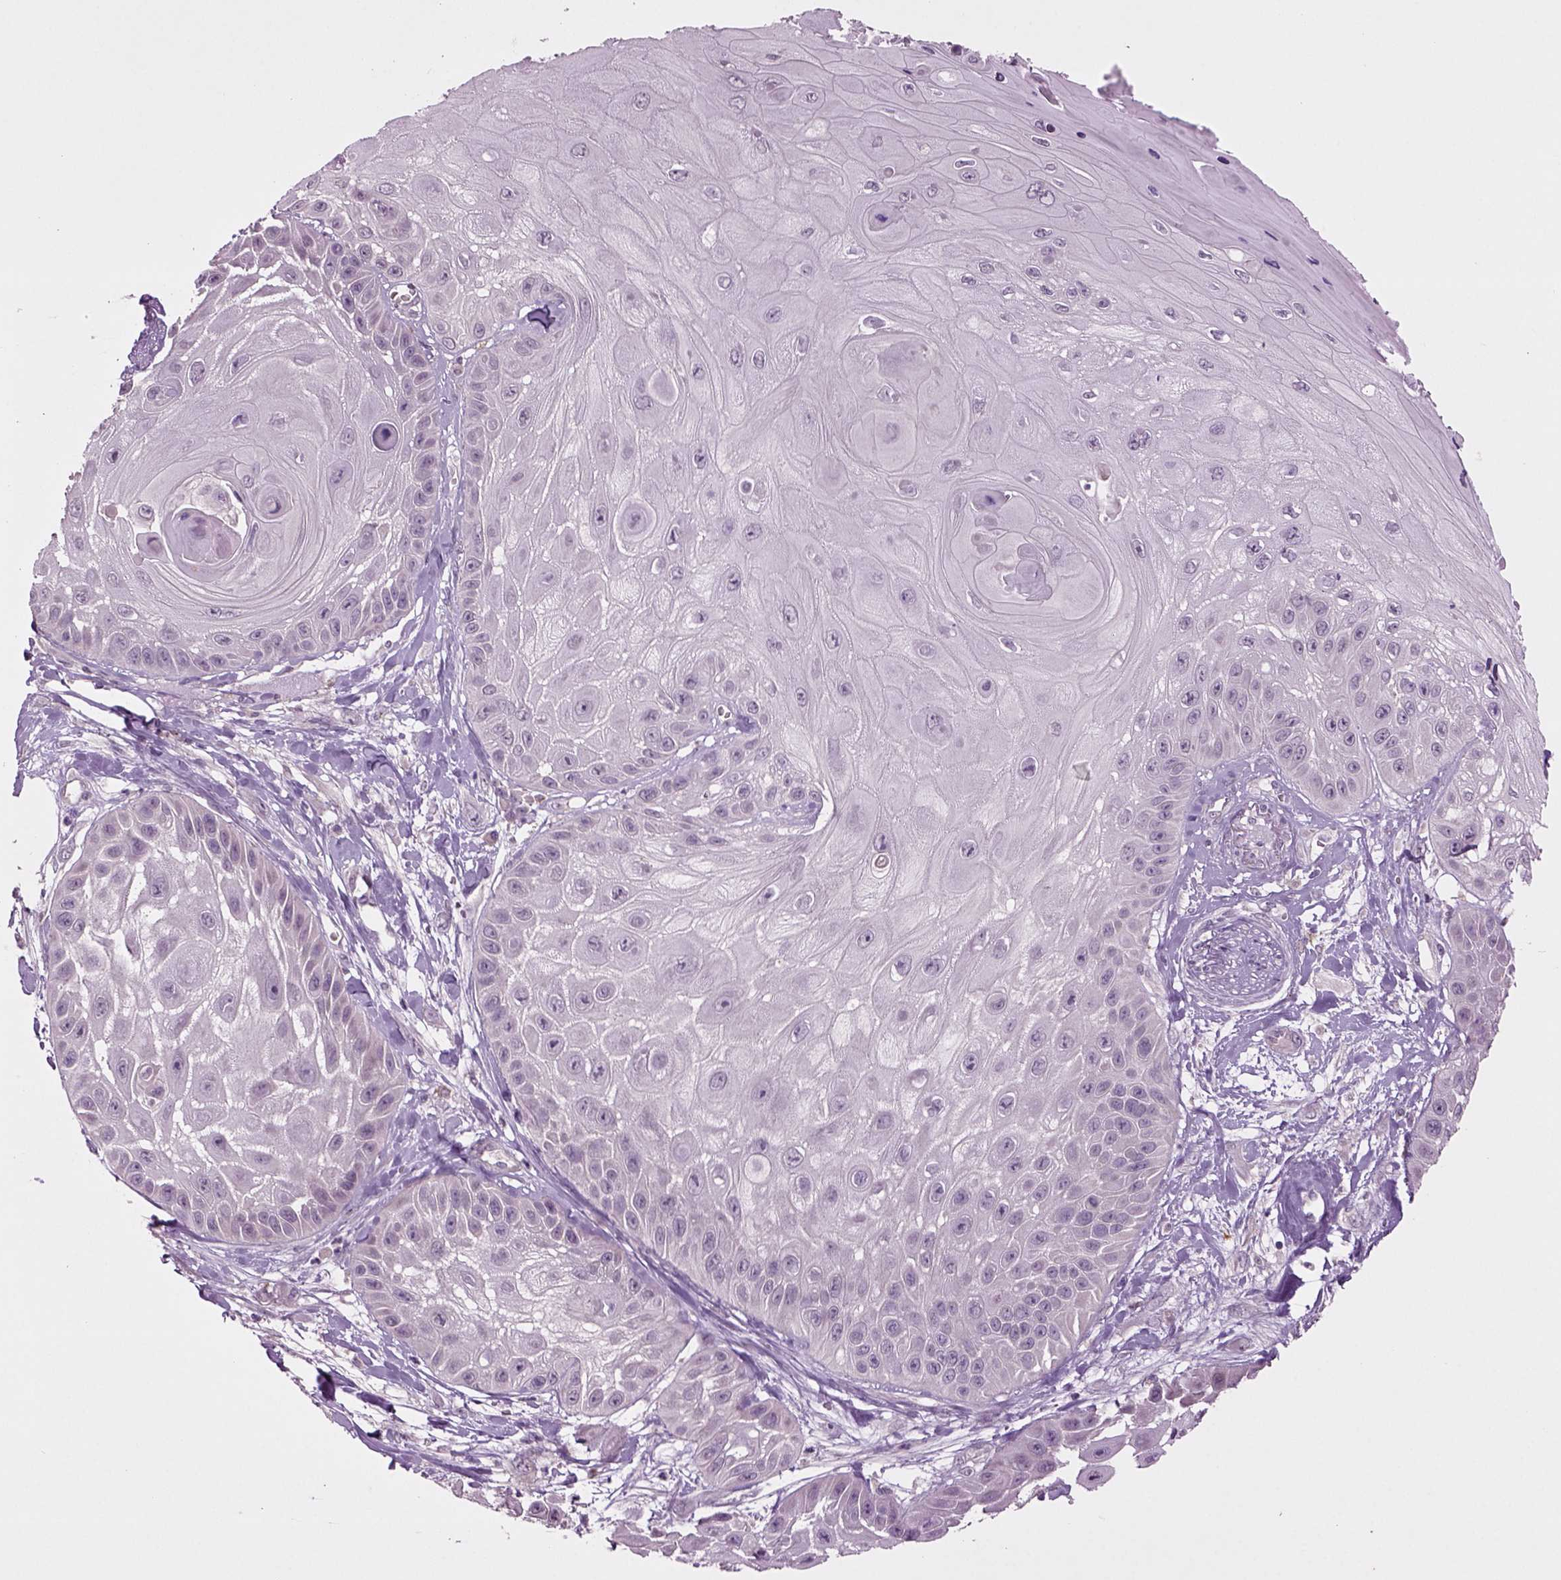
{"staining": {"intensity": "negative", "quantity": "none", "location": "none"}, "tissue": "skin cancer", "cell_type": "Tumor cells", "image_type": "cancer", "snomed": [{"axis": "morphology", "description": "Normal tissue, NOS"}, {"axis": "morphology", "description": "Squamous cell carcinoma, NOS"}, {"axis": "topography", "description": "Skin"}], "caption": "Tumor cells show no significant protein staining in skin squamous cell carcinoma.", "gene": "SLC17A6", "patient": {"sex": "male", "age": 79}}